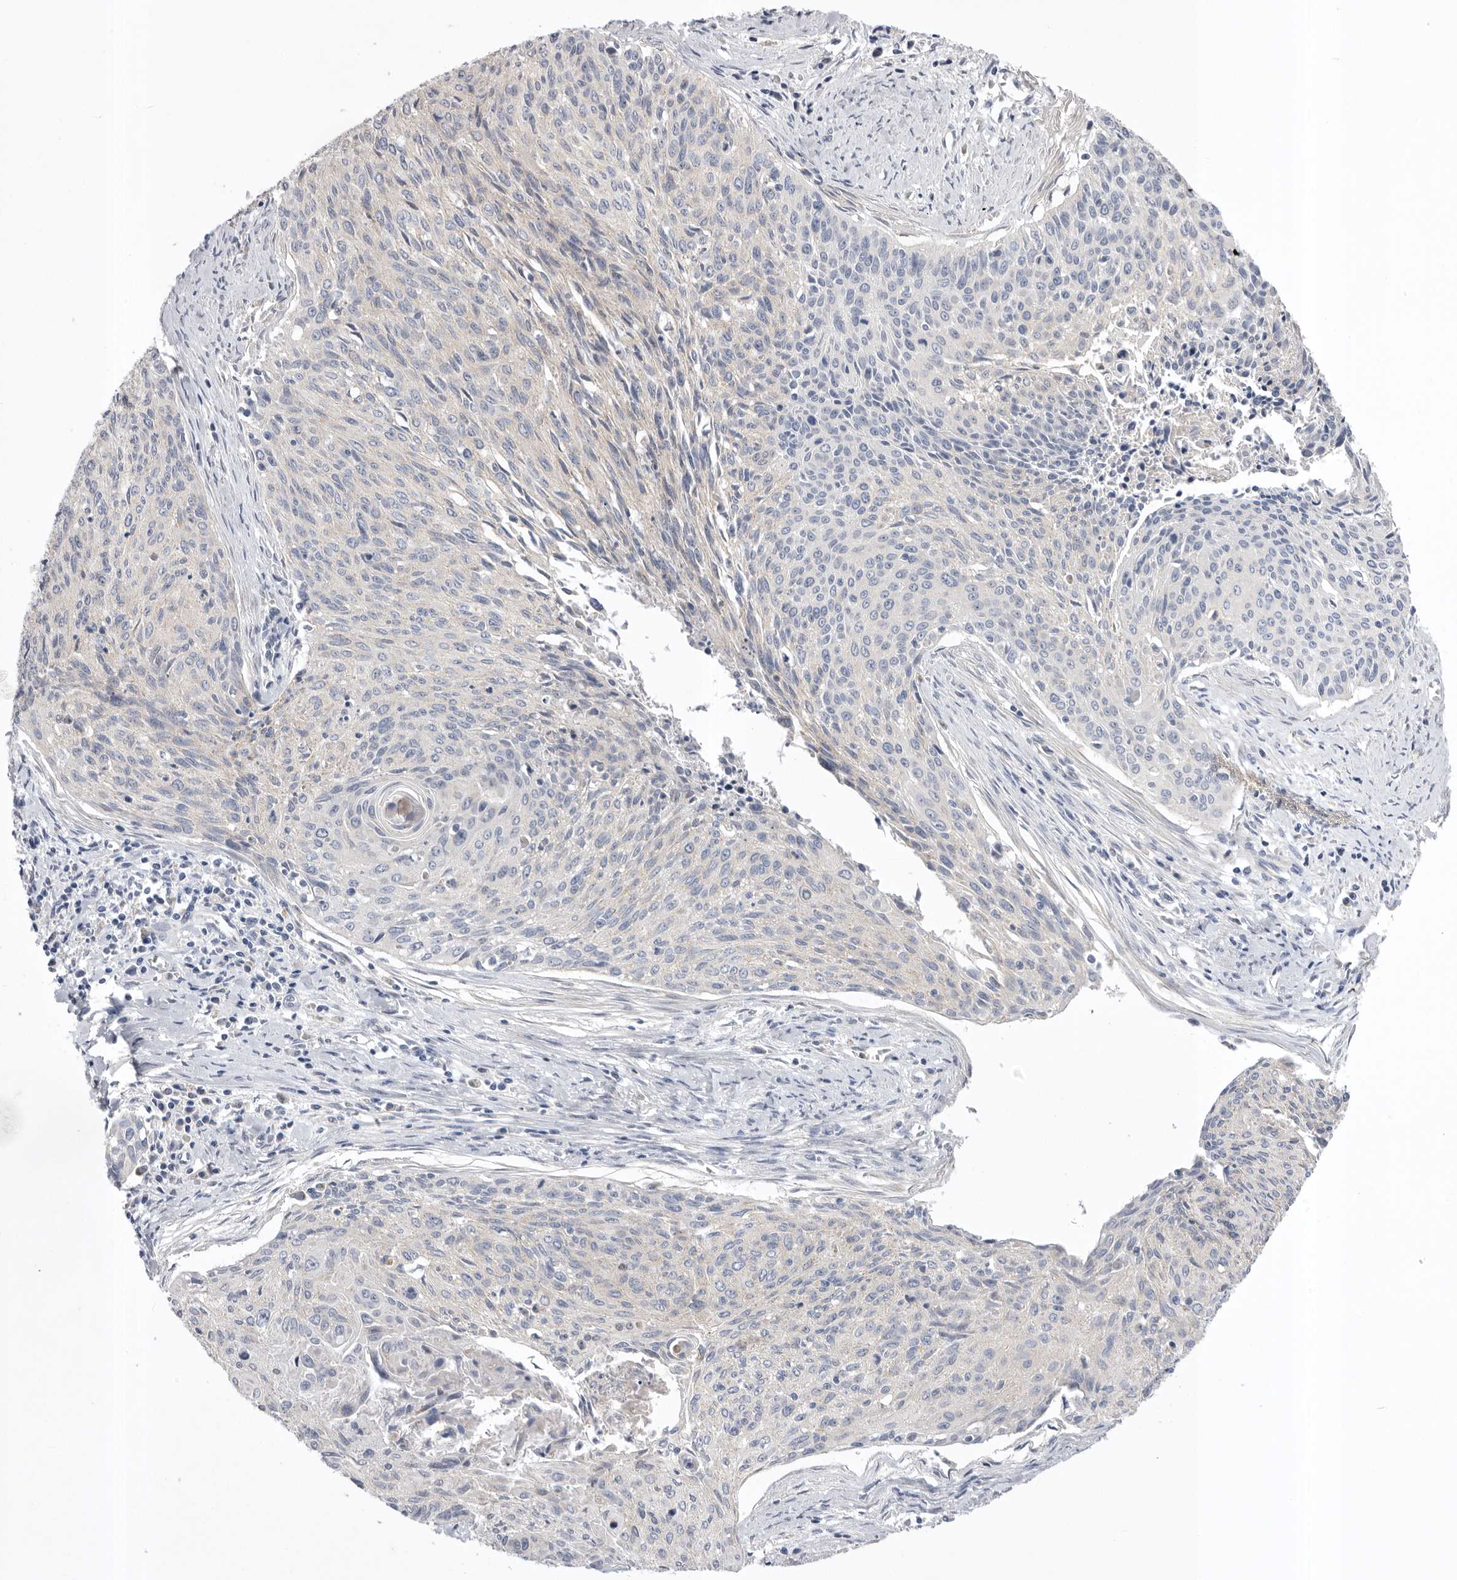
{"staining": {"intensity": "negative", "quantity": "none", "location": "none"}, "tissue": "cervical cancer", "cell_type": "Tumor cells", "image_type": "cancer", "snomed": [{"axis": "morphology", "description": "Squamous cell carcinoma, NOS"}, {"axis": "topography", "description": "Cervix"}], "caption": "Immunohistochemistry (IHC) of human cervical cancer displays no staining in tumor cells.", "gene": "CCDC126", "patient": {"sex": "female", "age": 55}}